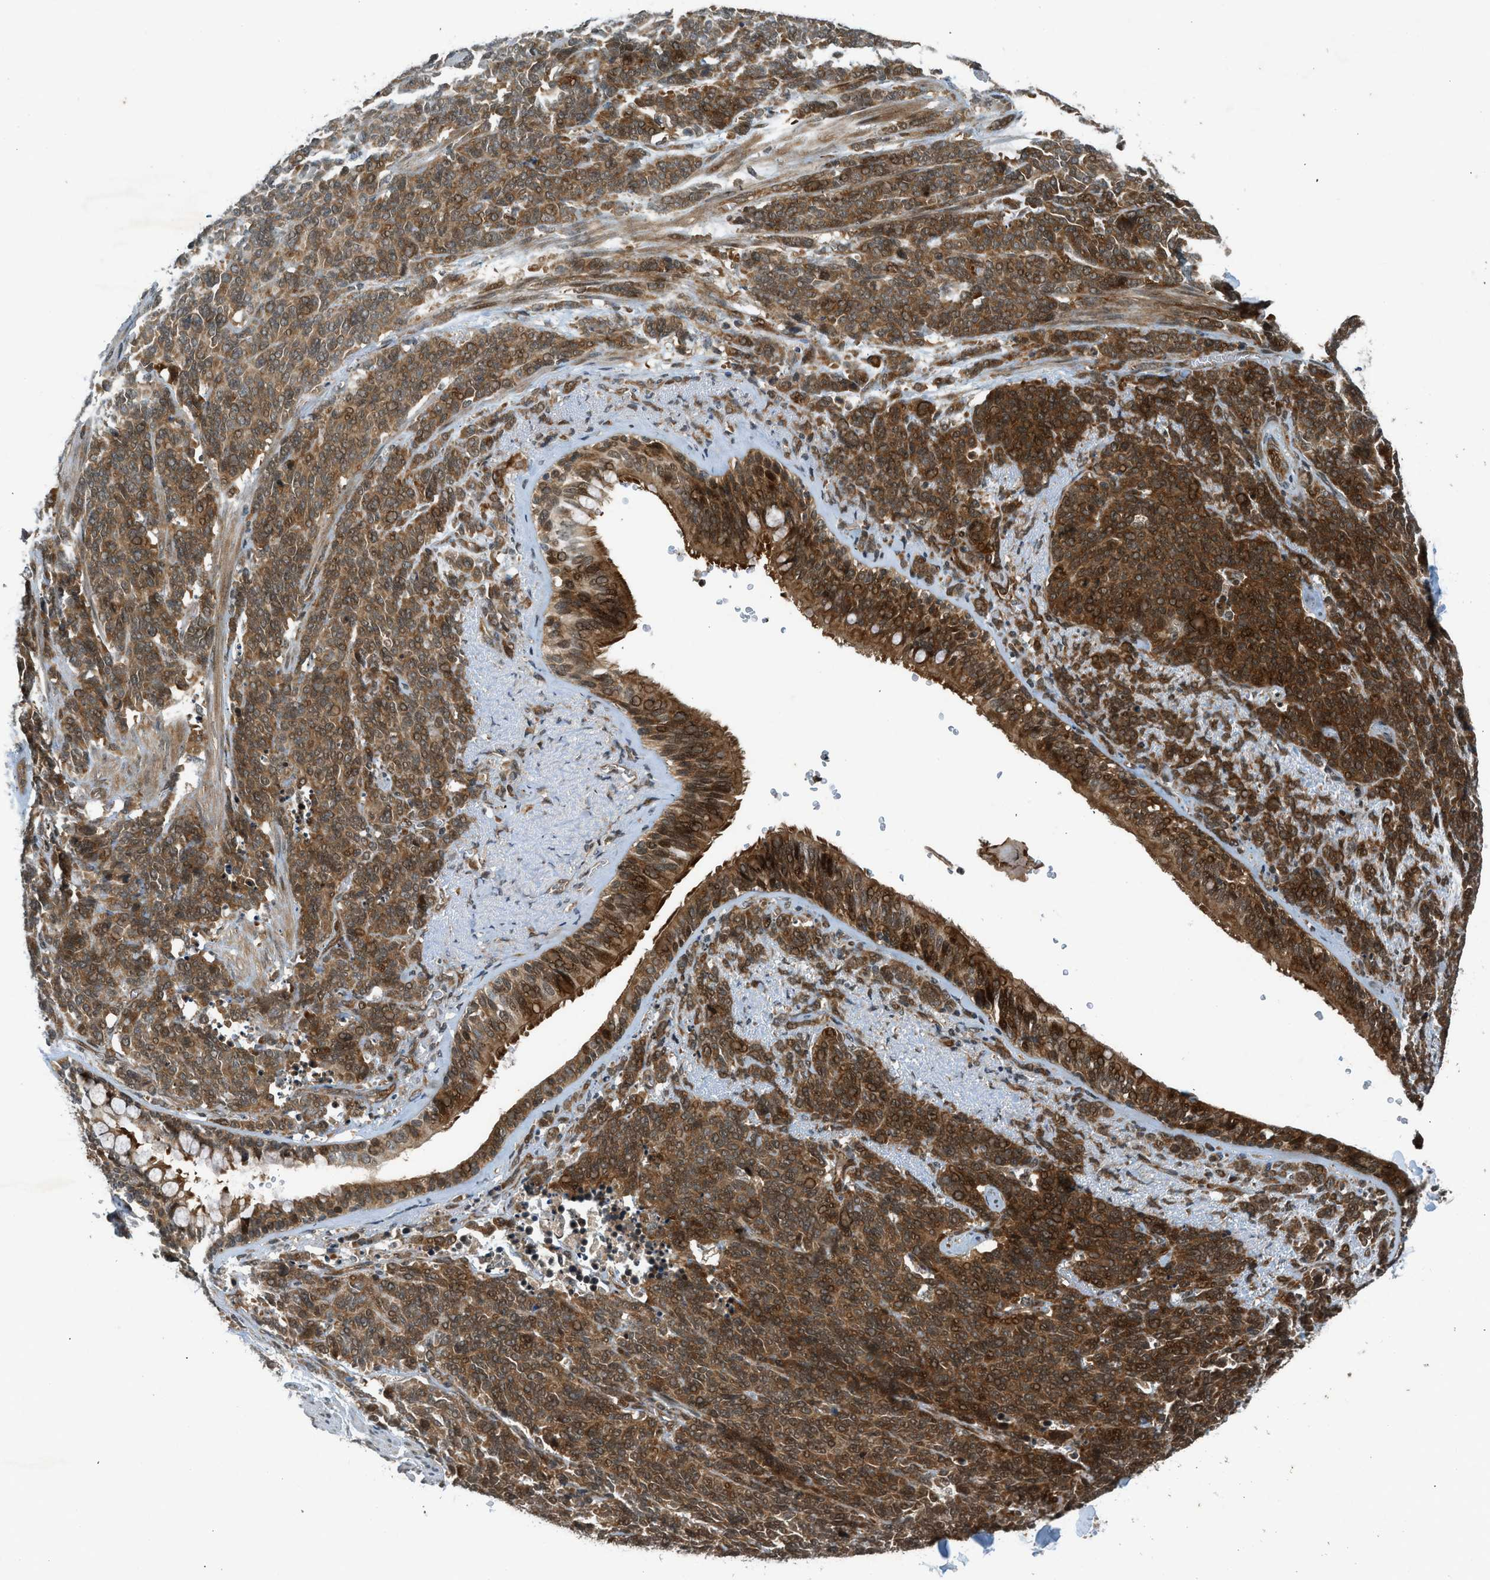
{"staining": {"intensity": "moderate", "quantity": ">75%", "location": "cytoplasmic/membranous"}, "tissue": "lung cancer", "cell_type": "Tumor cells", "image_type": "cancer", "snomed": [{"axis": "morphology", "description": "Neoplasm, malignant, NOS"}, {"axis": "topography", "description": "Lung"}], "caption": "Moderate cytoplasmic/membranous staining for a protein is seen in about >75% of tumor cells of lung cancer using immunohistochemistry (IHC).", "gene": "TXNL1", "patient": {"sex": "female", "age": 58}}